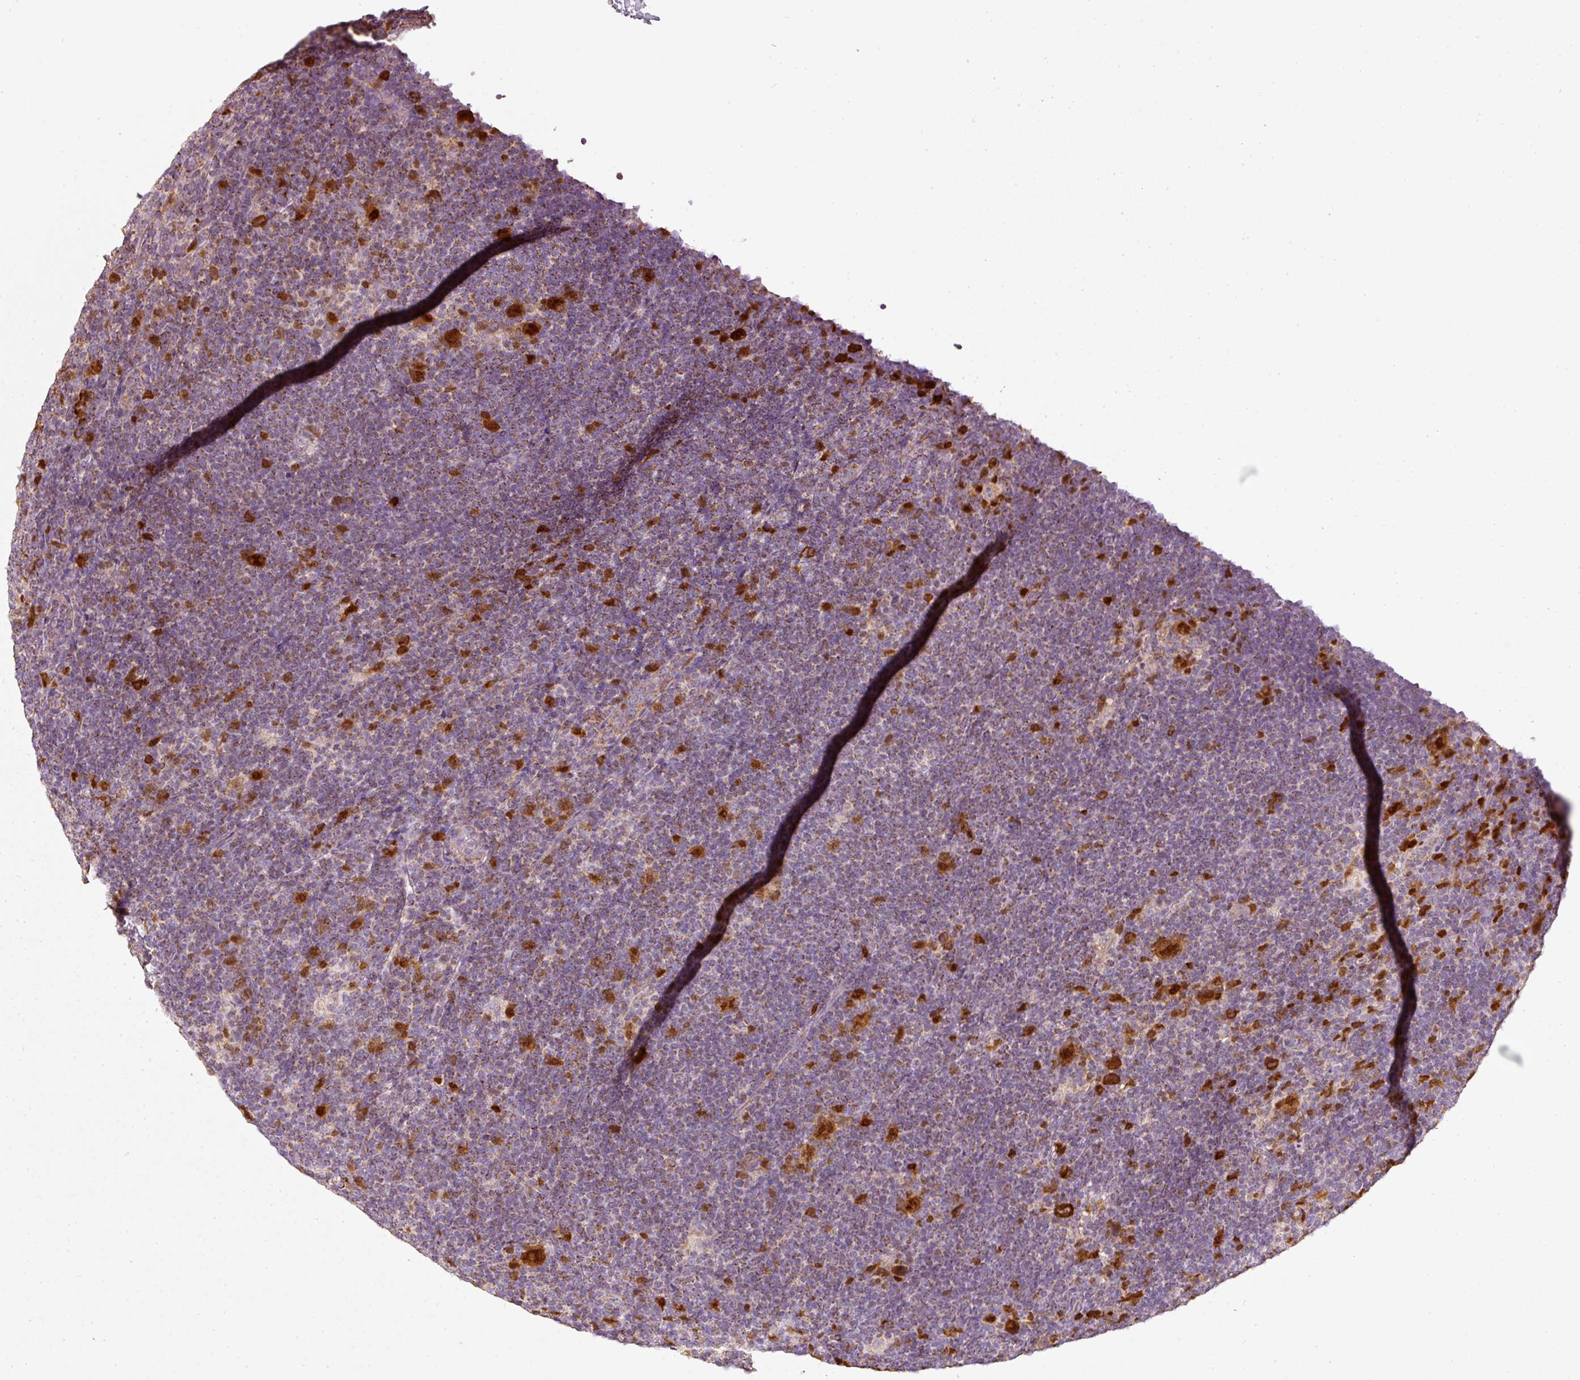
{"staining": {"intensity": "weak", "quantity": ">75%", "location": "cytoplasmic/membranous,nuclear"}, "tissue": "lymphoma", "cell_type": "Tumor cells", "image_type": "cancer", "snomed": [{"axis": "morphology", "description": "Hodgkin's disease, NOS"}, {"axis": "topography", "description": "Lymph node"}], "caption": "DAB immunohistochemical staining of human Hodgkin's disease exhibits weak cytoplasmic/membranous and nuclear protein positivity in approximately >75% of tumor cells.", "gene": "DUT", "patient": {"sex": "female", "age": 57}}